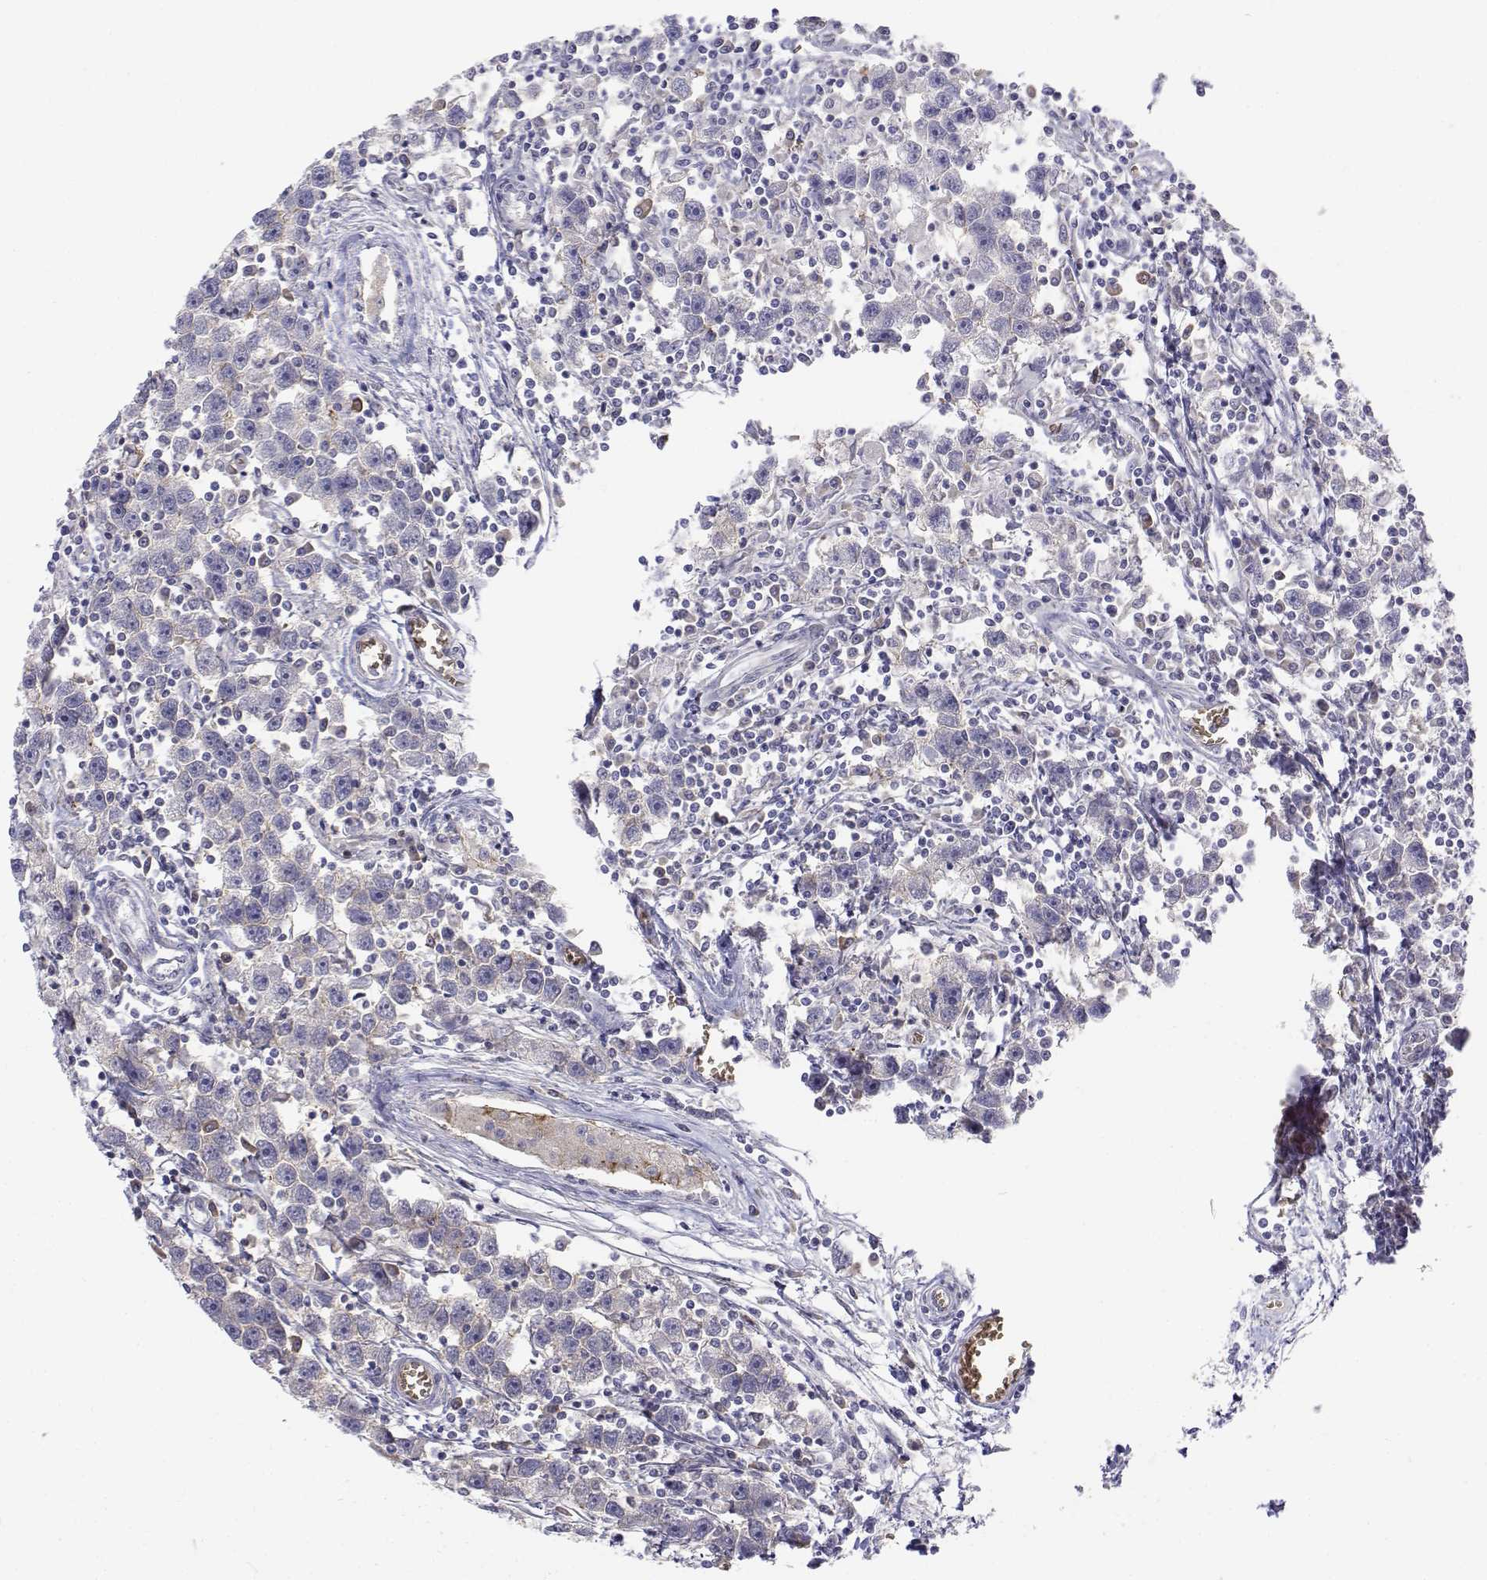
{"staining": {"intensity": "negative", "quantity": "none", "location": "none"}, "tissue": "testis cancer", "cell_type": "Tumor cells", "image_type": "cancer", "snomed": [{"axis": "morphology", "description": "Seminoma, NOS"}, {"axis": "topography", "description": "Testis"}], "caption": "An image of human testis cancer is negative for staining in tumor cells.", "gene": "CADM1", "patient": {"sex": "male", "age": 30}}